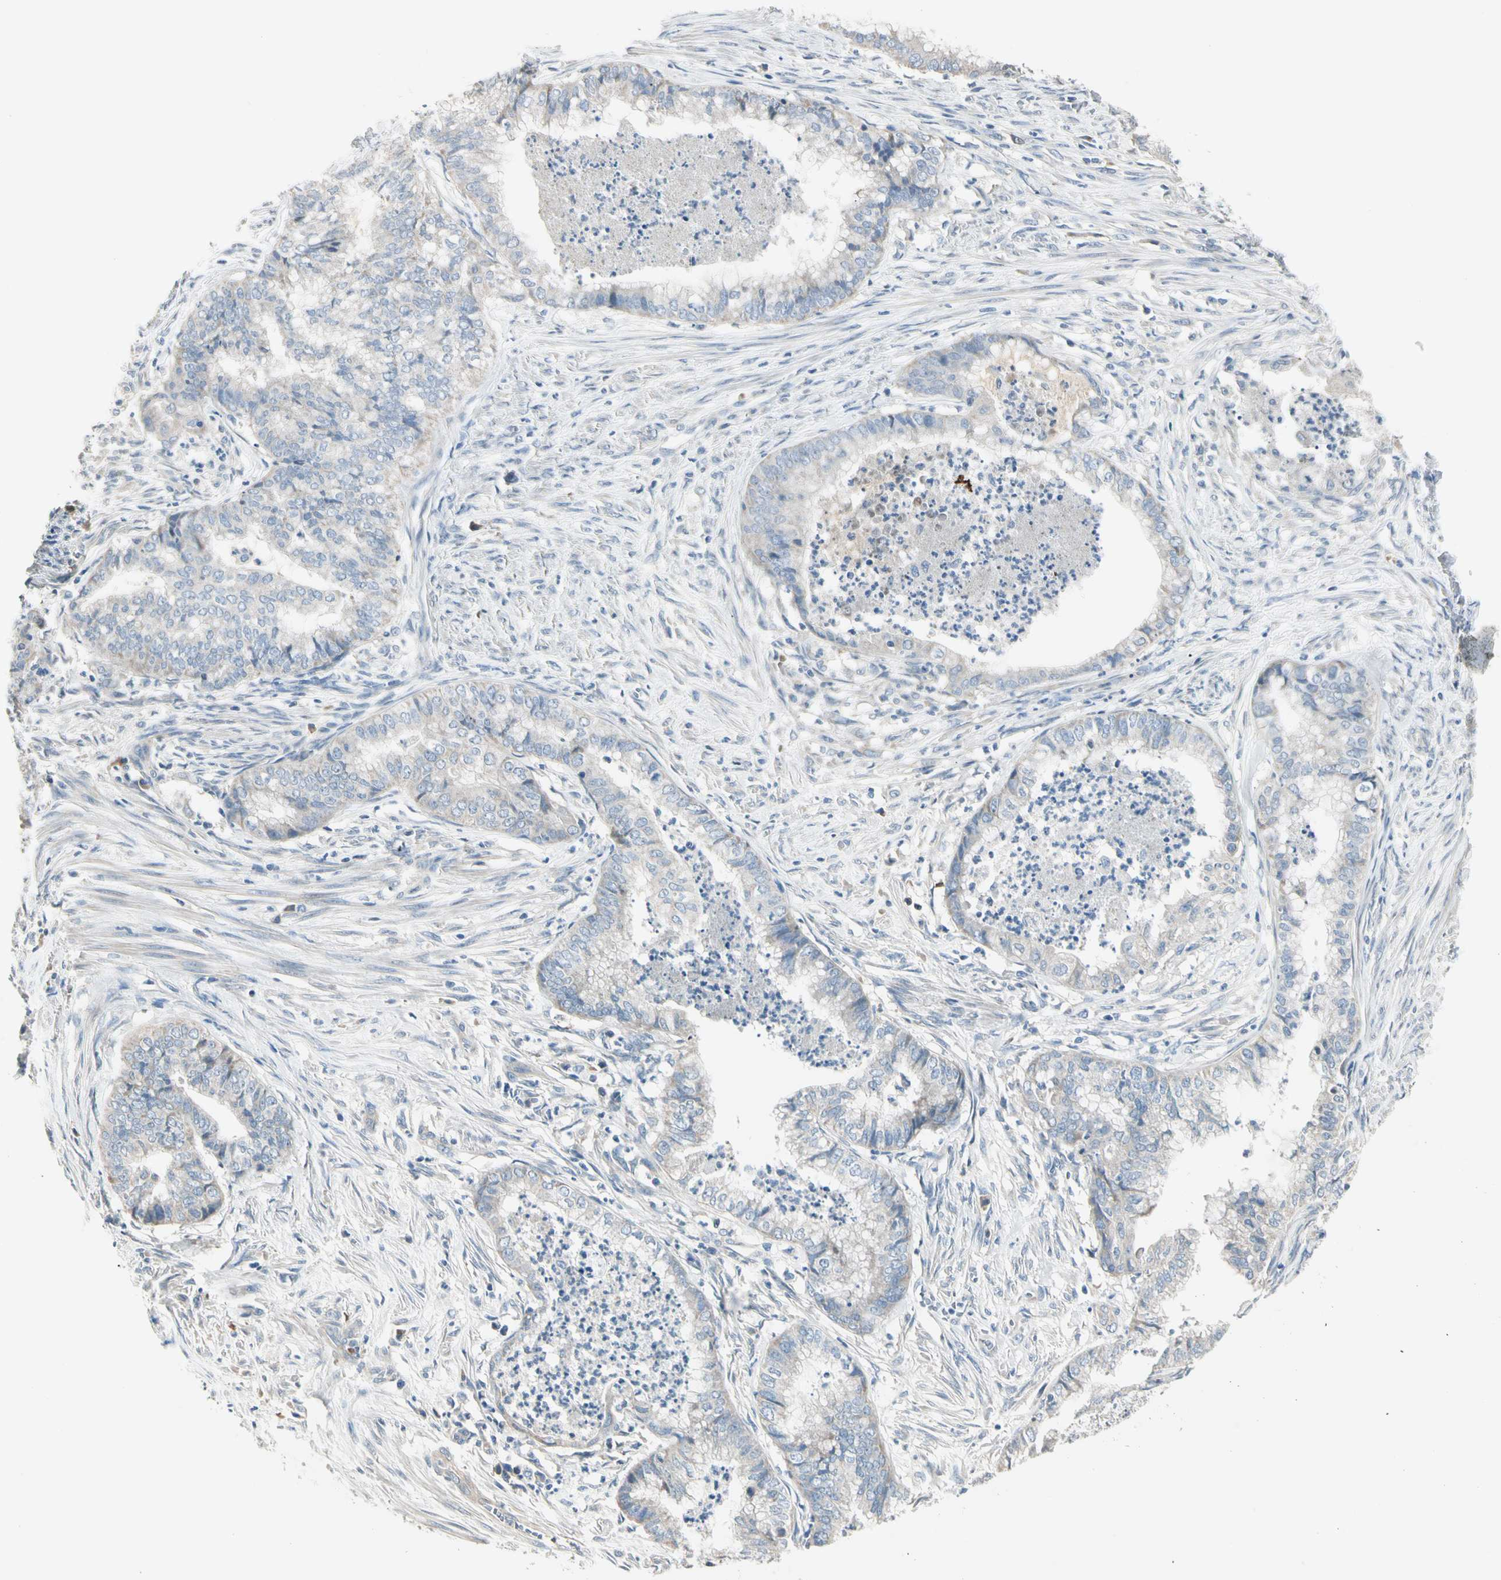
{"staining": {"intensity": "weak", "quantity": "<25%", "location": "cytoplasmic/membranous"}, "tissue": "endometrial cancer", "cell_type": "Tumor cells", "image_type": "cancer", "snomed": [{"axis": "morphology", "description": "Necrosis, NOS"}, {"axis": "morphology", "description": "Adenocarcinoma, NOS"}, {"axis": "topography", "description": "Endometrium"}], "caption": "Immunohistochemical staining of human endometrial cancer reveals no significant expression in tumor cells.", "gene": "GPR153", "patient": {"sex": "female", "age": 79}}